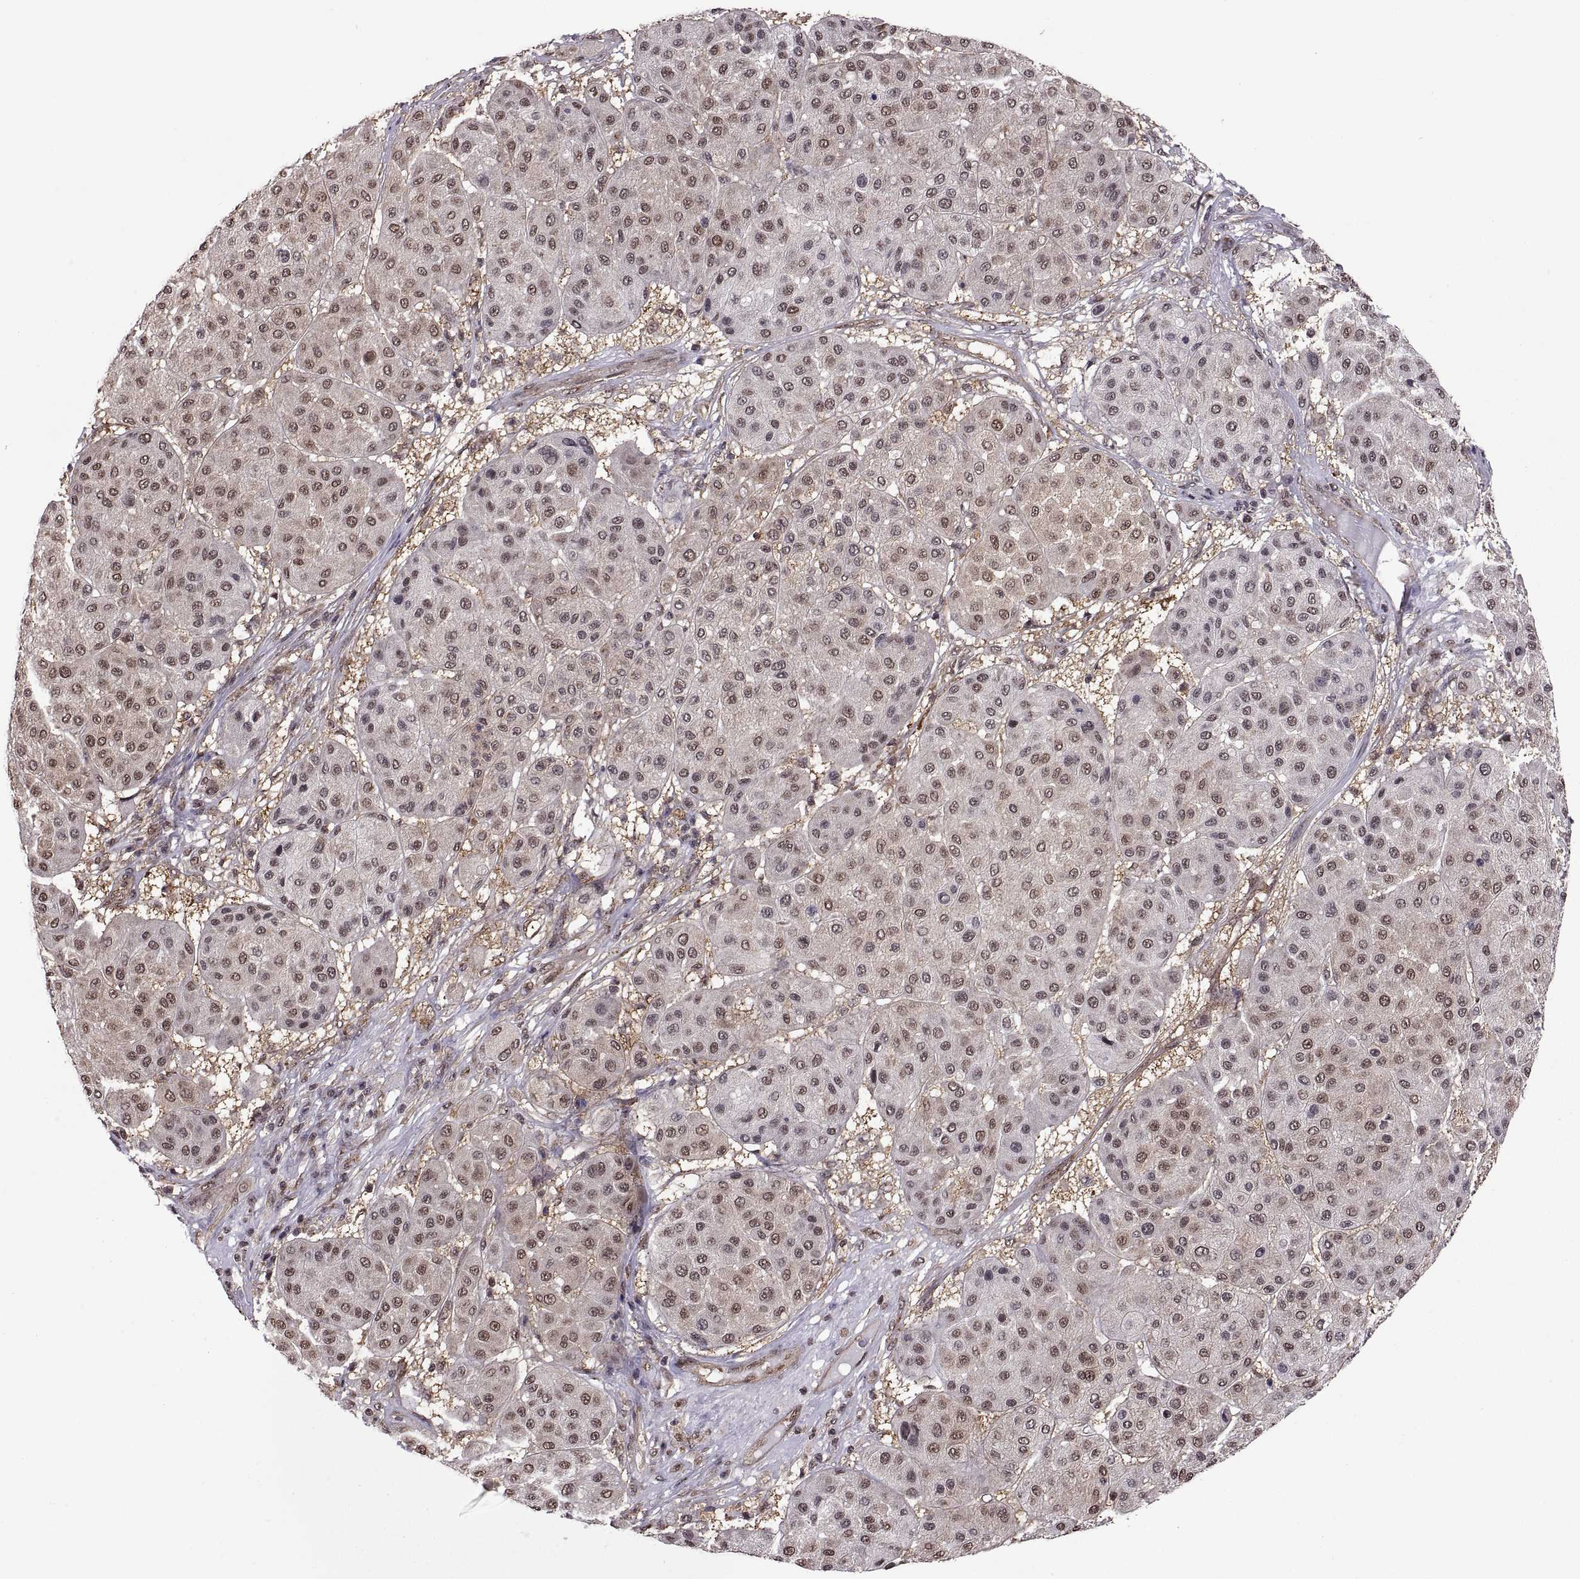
{"staining": {"intensity": "weak", "quantity": ">75%", "location": "nuclear"}, "tissue": "melanoma", "cell_type": "Tumor cells", "image_type": "cancer", "snomed": [{"axis": "morphology", "description": "Malignant melanoma, Metastatic site"}, {"axis": "topography", "description": "Smooth muscle"}], "caption": "The micrograph displays staining of malignant melanoma (metastatic site), revealing weak nuclear protein staining (brown color) within tumor cells.", "gene": "ARRB1", "patient": {"sex": "male", "age": 41}}